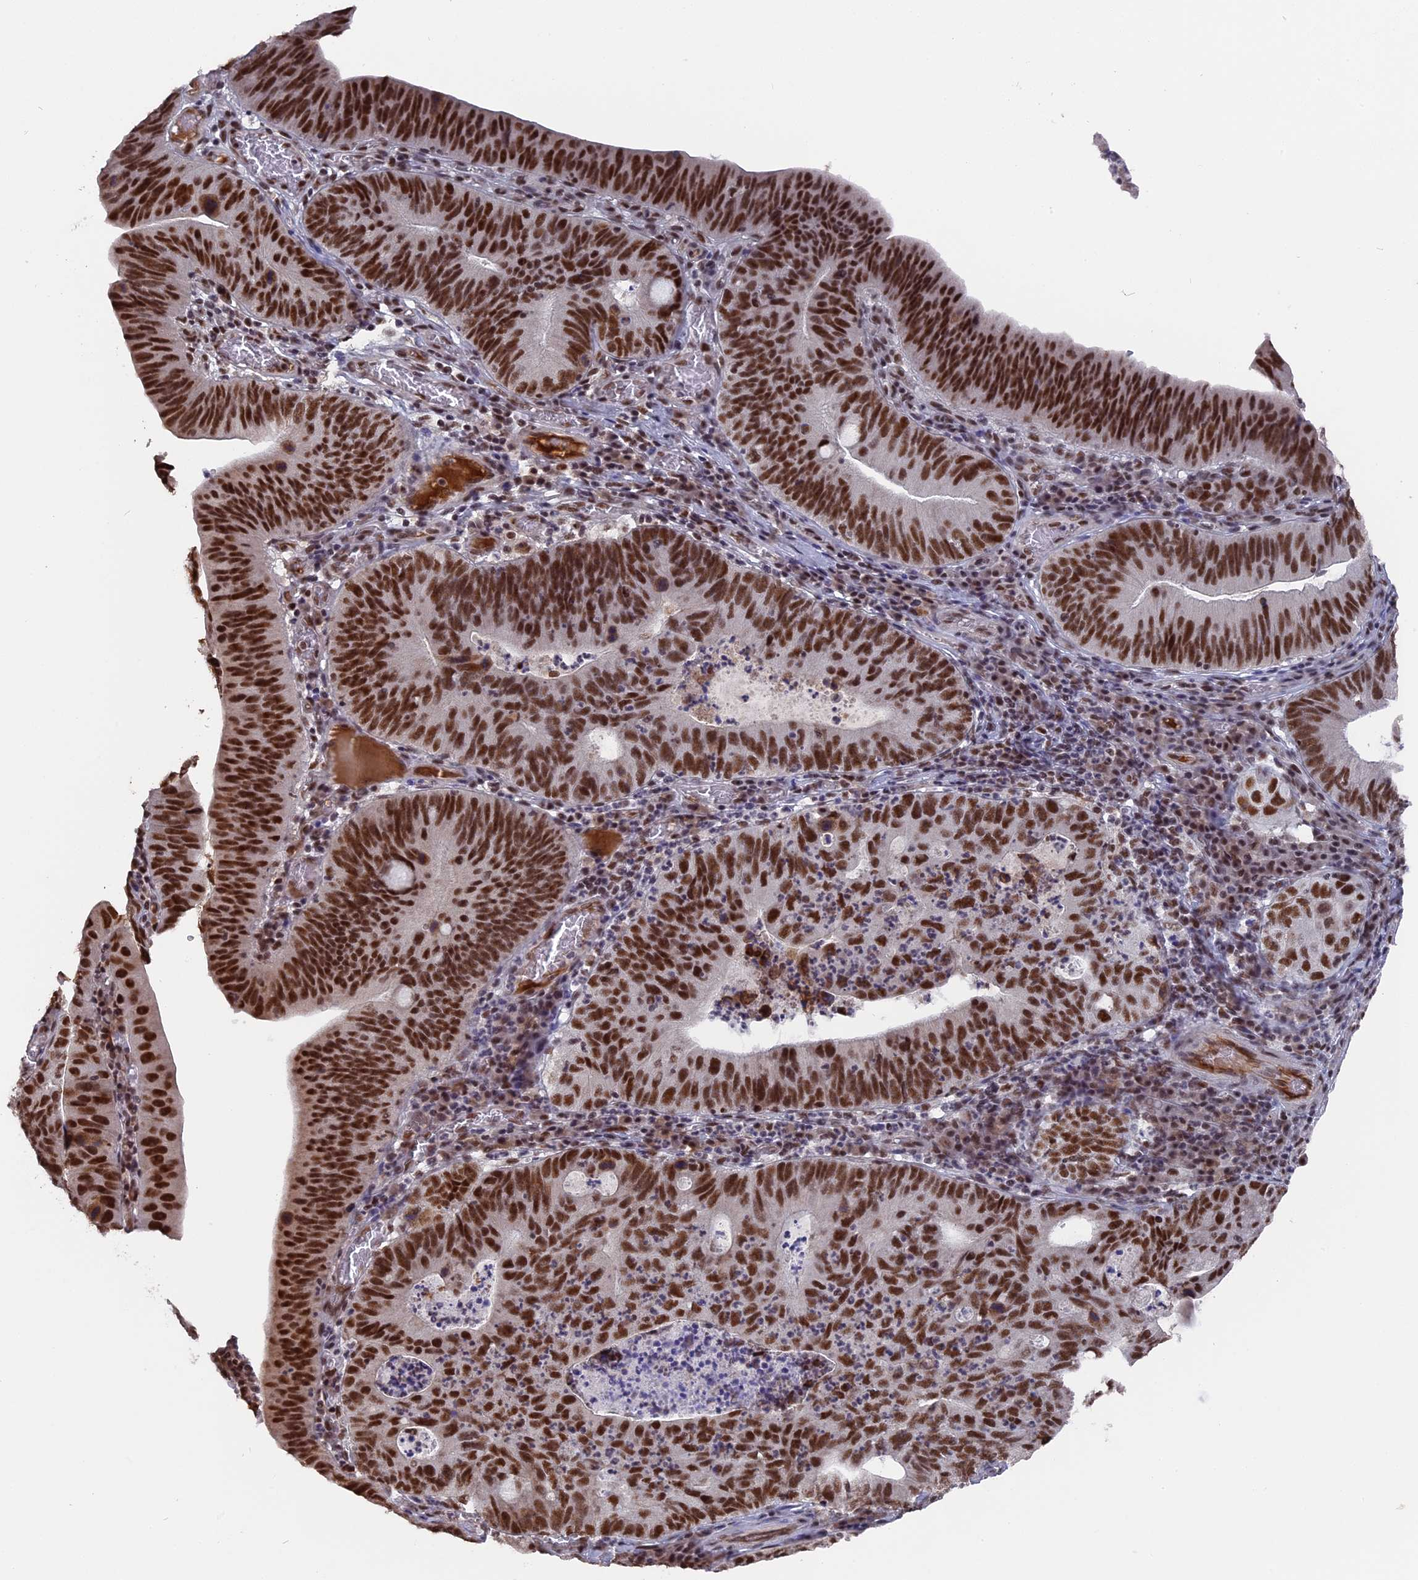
{"staining": {"intensity": "strong", "quantity": ">75%", "location": "nuclear"}, "tissue": "stomach cancer", "cell_type": "Tumor cells", "image_type": "cancer", "snomed": [{"axis": "morphology", "description": "Adenocarcinoma, NOS"}, {"axis": "topography", "description": "Stomach"}], "caption": "Immunohistochemistry photomicrograph of neoplastic tissue: stomach cancer (adenocarcinoma) stained using immunohistochemistry displays high levels of strong protein expression localized specifically in the nuclear of tumor cells, appearing as a nuclear brown color.", "gene": "SF3A2", "patient": {"sex": "male", "age": 59}}